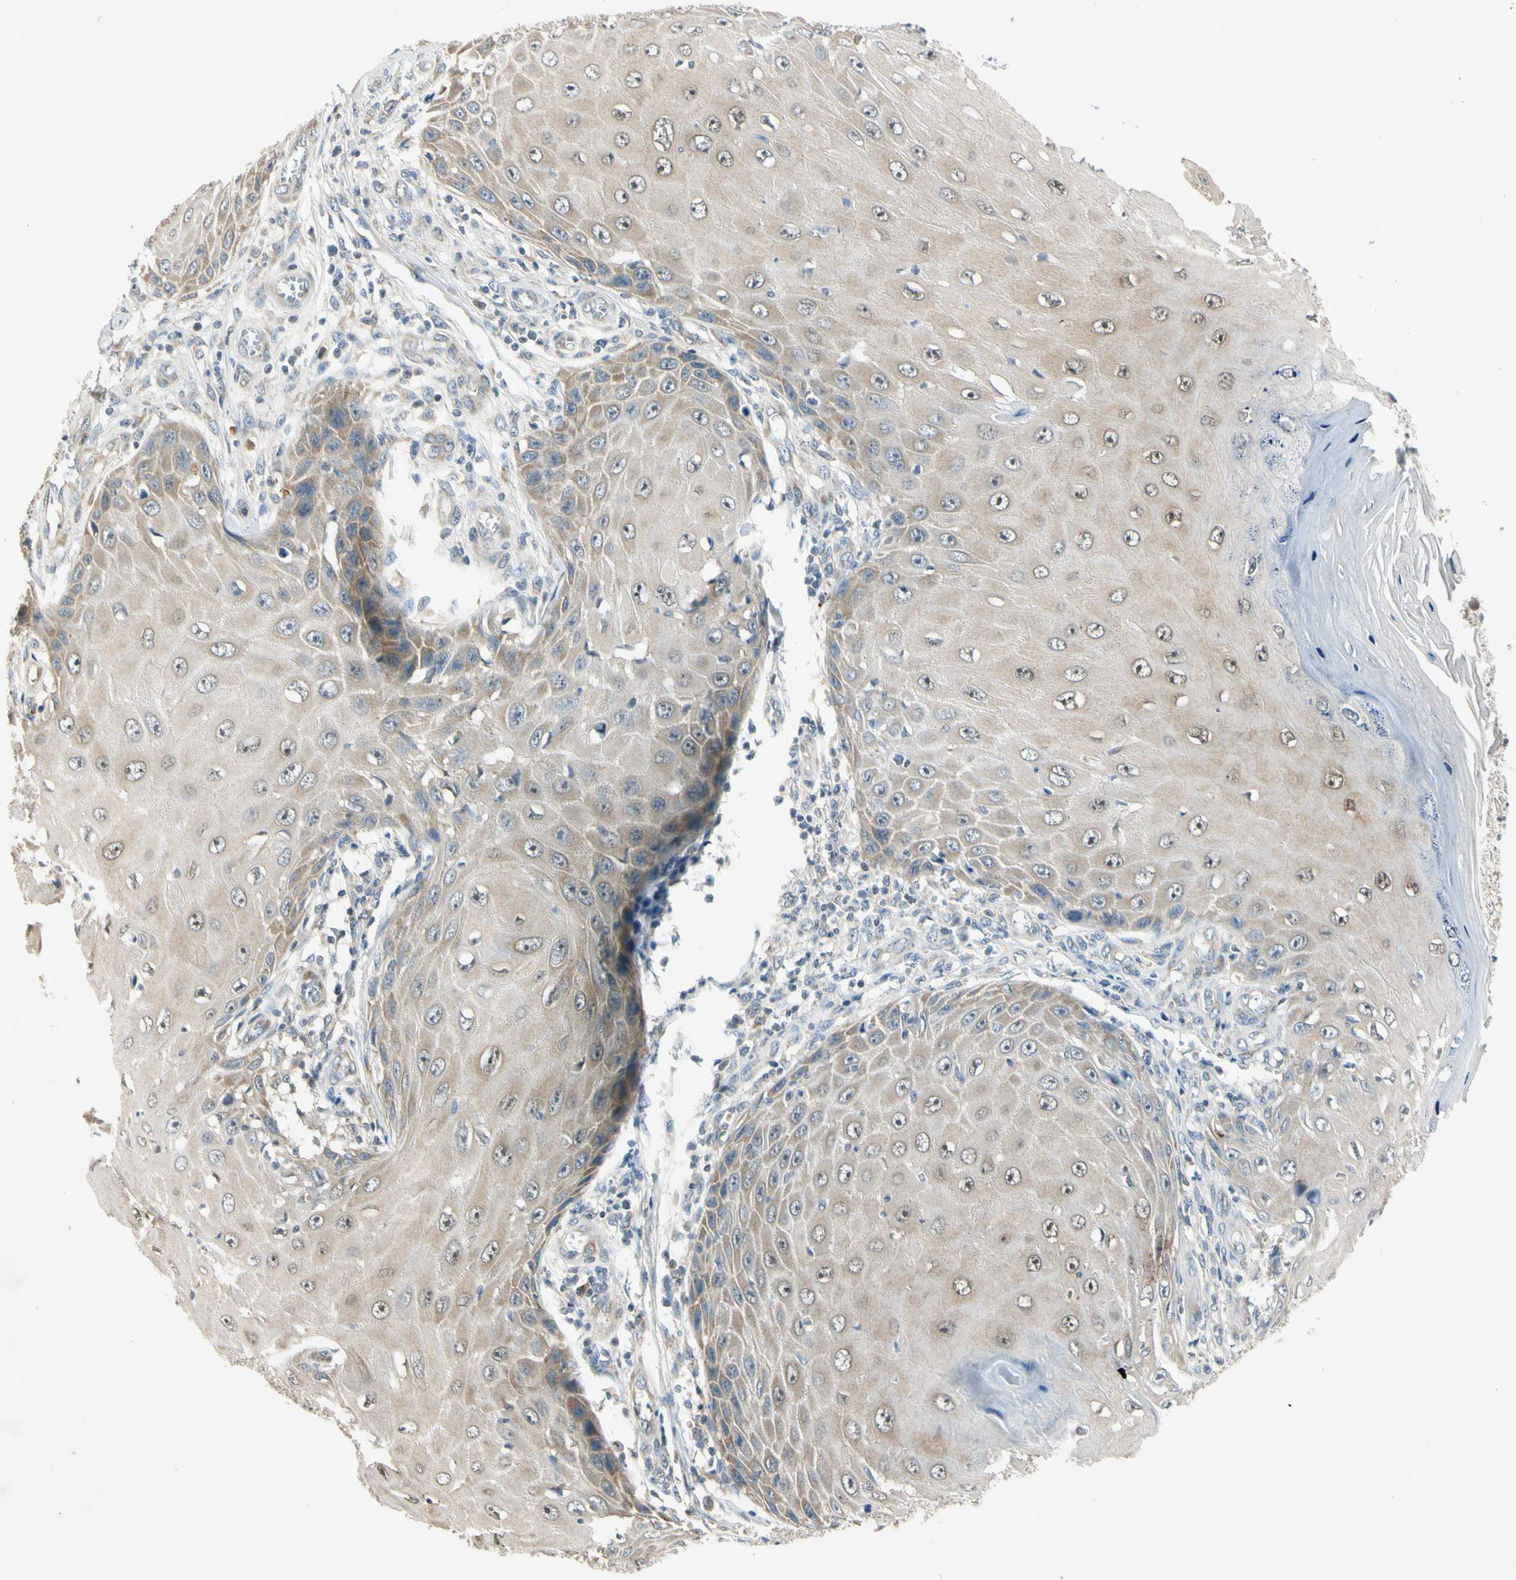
{"staining": {"intensity": "weak", "quantity": "25%-75%", "location": "cytoplasmic/membranous"}, "tissue": "skin cancer", "cell_type": "Tumor cells", "image_type": "cancer", "snomed": [{"axis": "morphology", "description": "Squamous cell carcinoma, NOS"}, {"axis": "topography", "description": "Skin"}], "caption": "Immunohistochemical staining of squamous cell carcinoma (skin) reveals low levels of weak cytoplasmic/membranous staining in about 25%-75% of tumor cells. The staining is performed using DAB brown chromogen to label protein expression. The nuclei are counter-stained blue using hematoxylin.", "gene": "RPS6KB2", "patient": {"sex": "female", "age": 73}}